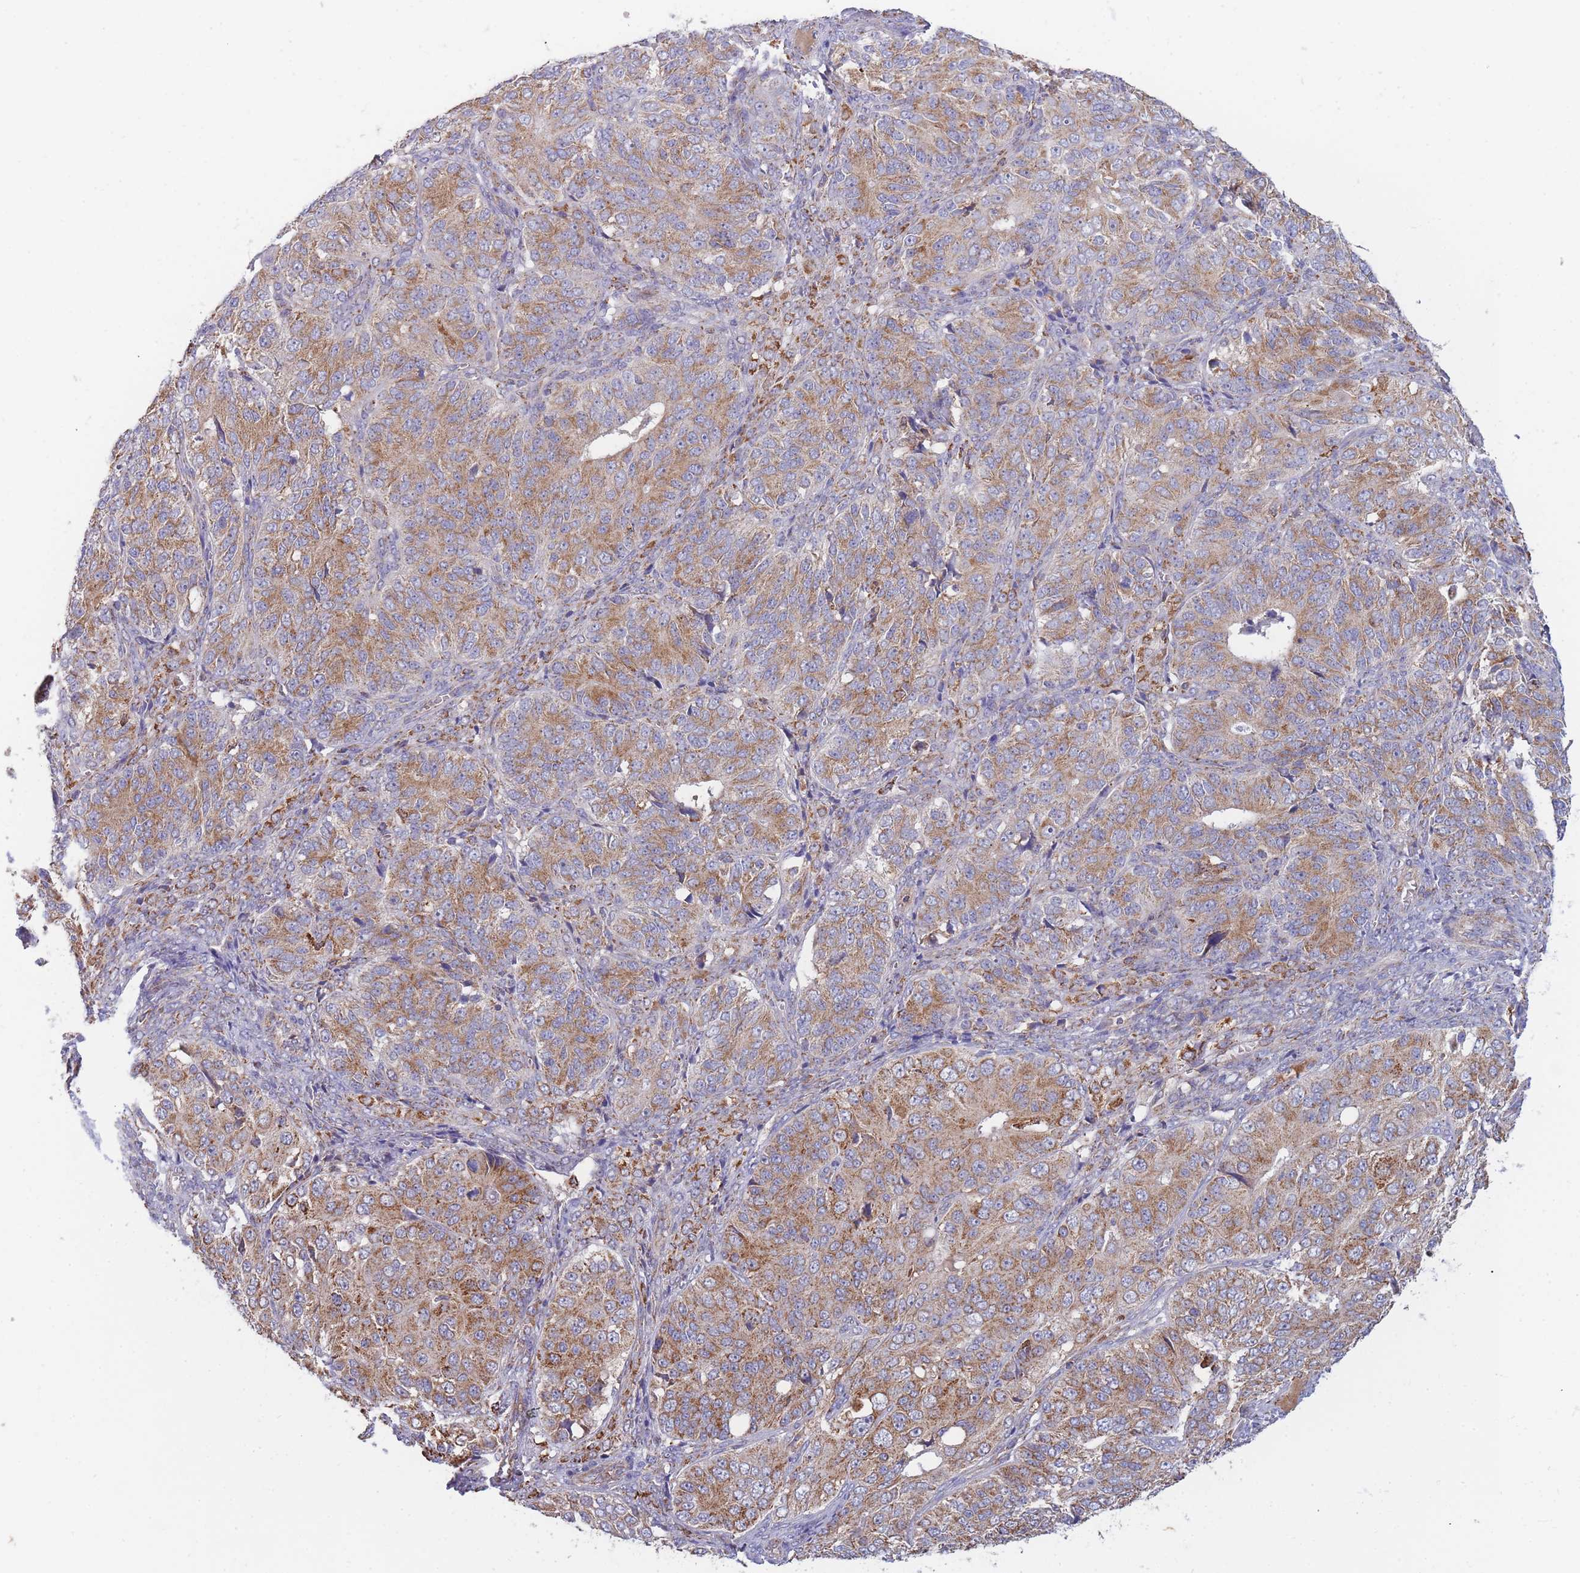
{"staining": {"intensity": "moderate", "quantity": ">75%", "location": "cytoplasmic/membranous"}, "tissue": "ovarian cancer", "cell_type": "Tumor cells", "image_type": "cancer", "snomed": [{"axis": "morphology", "description": "Carcinoma, endometroid"}, {"axis": "topography", "description": "Ovary"}], "caption": "Brown immunohistochemical staining in ovarian endometroid carcinoma demonstrates moderate cytoplasmic/membranous staining in approximately >75% of tumor cells.", "gene": "MRPL17", "patient": {"sex": "female", "age": 51}}